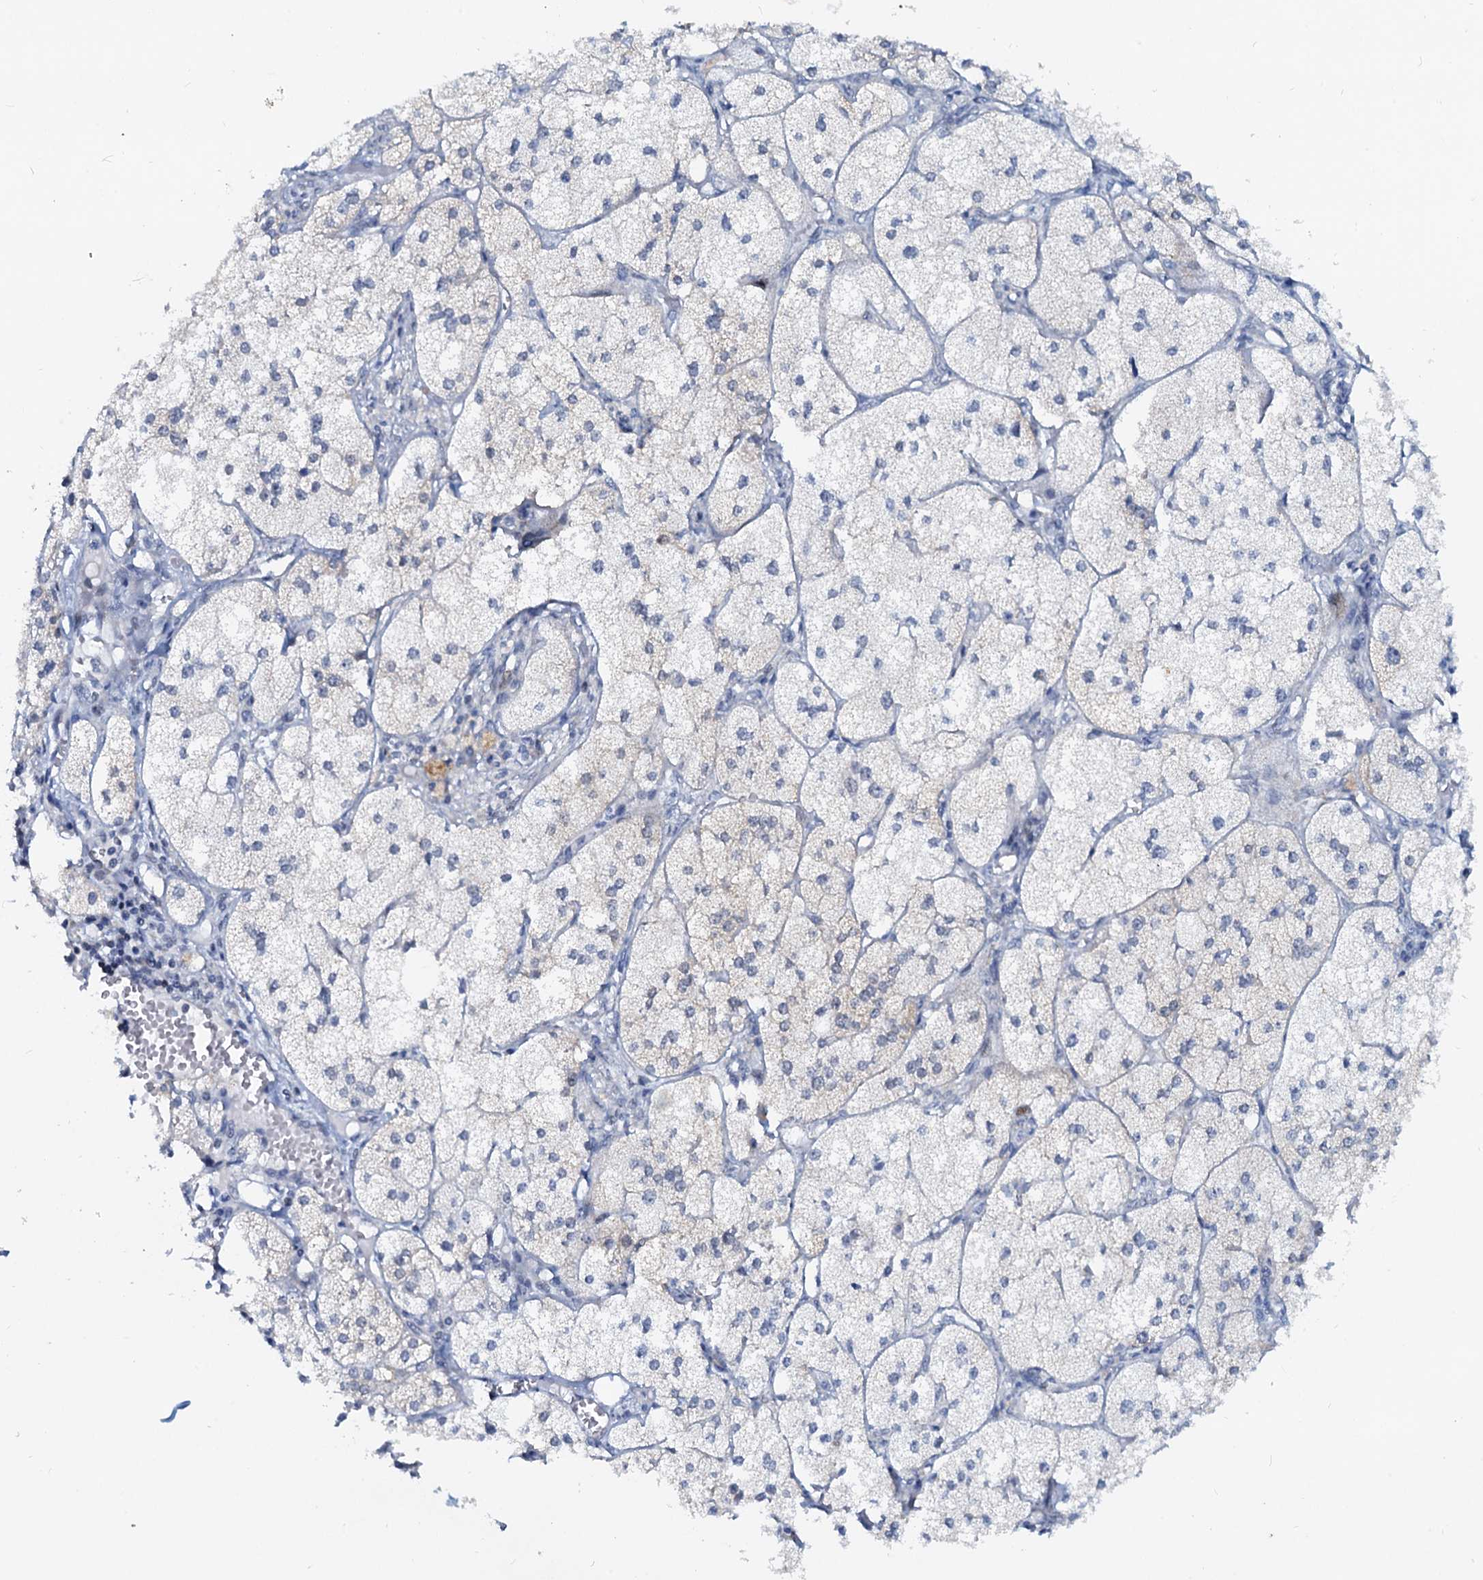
{"staining": {"intensity": "weak", "quantity": "<25%", "location": "cytoplasmic/membranous"}, "tissue": "adrenal gland", "cell_type": "Glandular cells", "image_type": "normal", "snomed": [{"axis": "morphology", "description": "Normal tissue, NOS"}, {"axis": "topography", "description": "Adrenal gland"}], "caption": "High power microscopy micrograph of an immunohistochemistry (IHC) histopathology image of normal adrenal gland, revealing no significant expression in glandular cells. (Stains: DAB (3,3'-diaminobenzidine) immunohistochemistry with hematoxylin counter stain, Microscopy: brightfield microscopy at high magnification).", "gene": "PTGES3", "patient": {"sex": "female", "age": 61}}